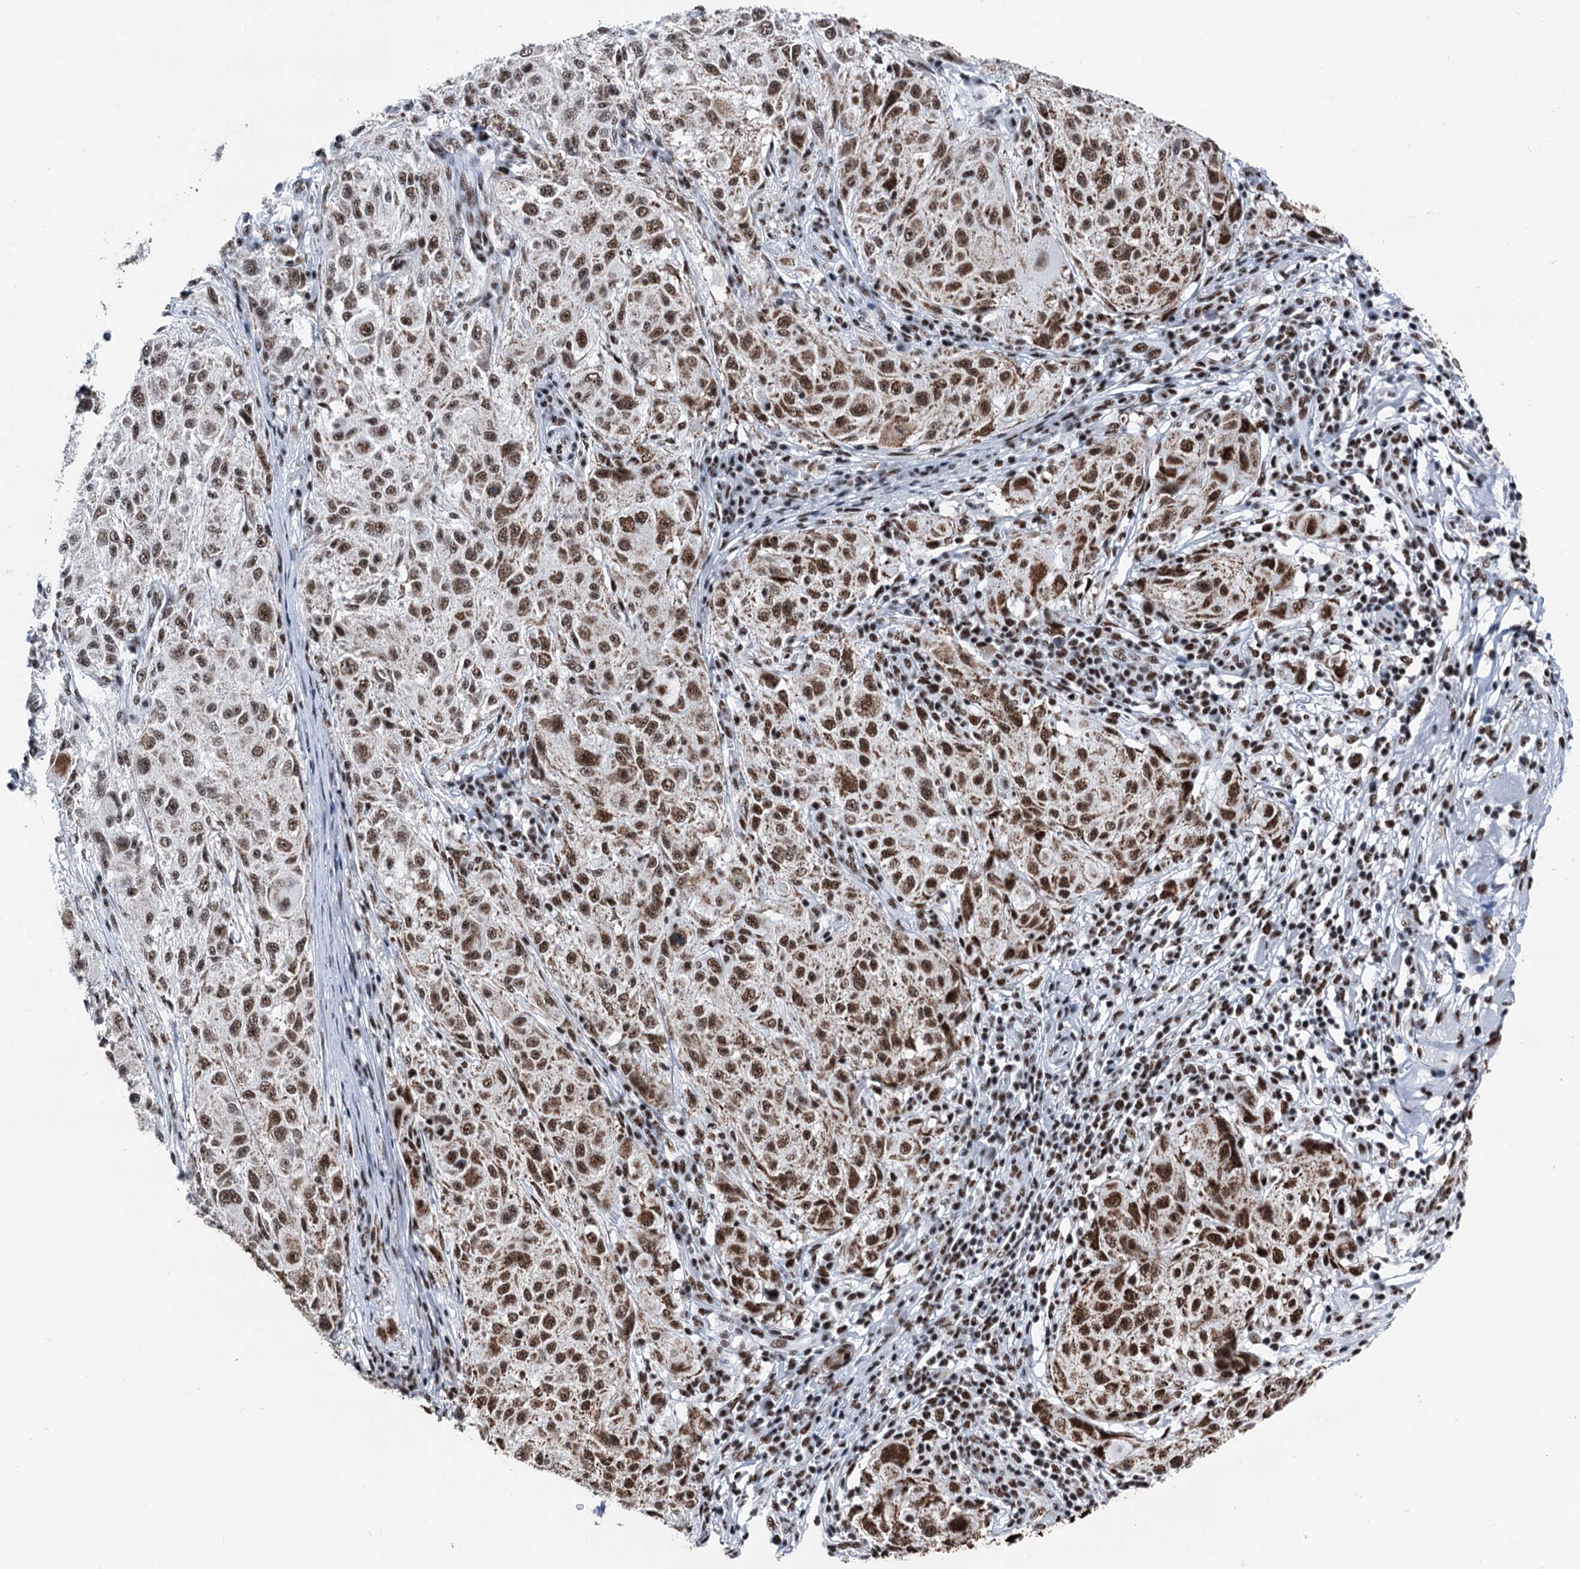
{"staining": {"intensity": "moderate", "quantity": ">75%", "location": "nuclear"}, "tissue": "melanoma", "cell_type": "Tumor cells", "image_type": "cancer", "snomed": [{"axis": "morphology", "description": "Necrosis, NOS"}, {"axis": "morphology", "description": "Malignant melanoma, NOS"}, {"axis": "topography", "description": "Skin"}], "caption": "Immunohistochemistry (IHC) of malignant melanoma shows medium levels of moderate nuclear expression in approximately >75% of tumor cells.", "gene": "DDX23", "patient": {"sex": "female", "age": 87}}